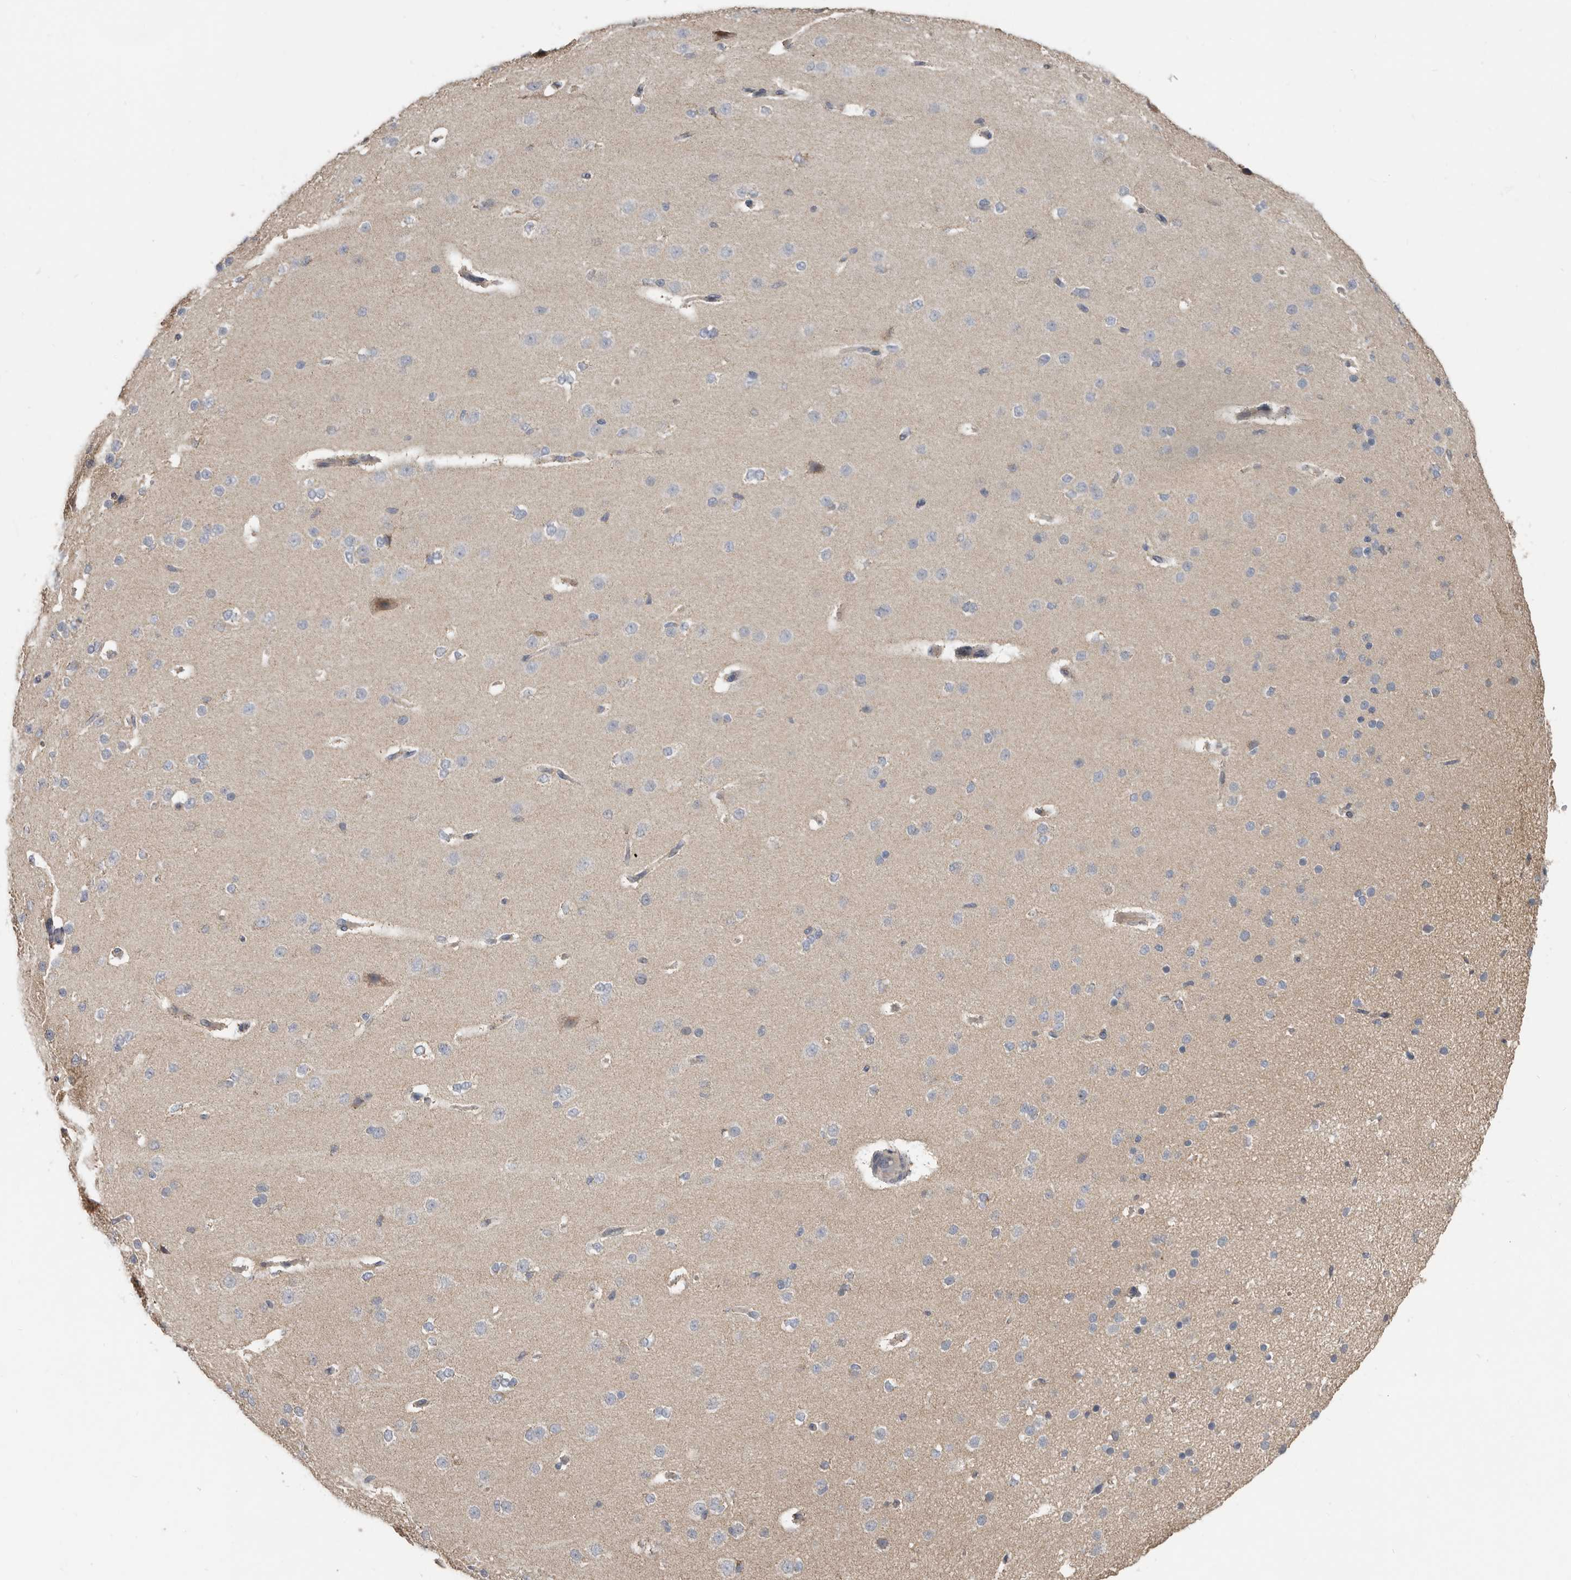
{"staining": {"intensity": "weak", "quantity": ">75%", "location": "cytoplasmic/membranous"}, "tissue": "cerebral cortex", "cell_type": "Endothelial cells", "image_type": "normal", "snomed": [{"axis": "morphology", "description": "Normal tissue, NOS"}, {"axis": "morphology", "description": "Developmental malformation"}, {"axis": "topography", "description": "Cerebral cortex"}], "caption": "Cerebral cortex stained with IHC demonstrates weak cytoplasmic/membranous positivity in about >75% of endothelial cells. (brown staining indicates protein expression, while blue staining denotes nuclei).", "gene": "KIF26B", "patient": {"sex": "female", "age": 30}}